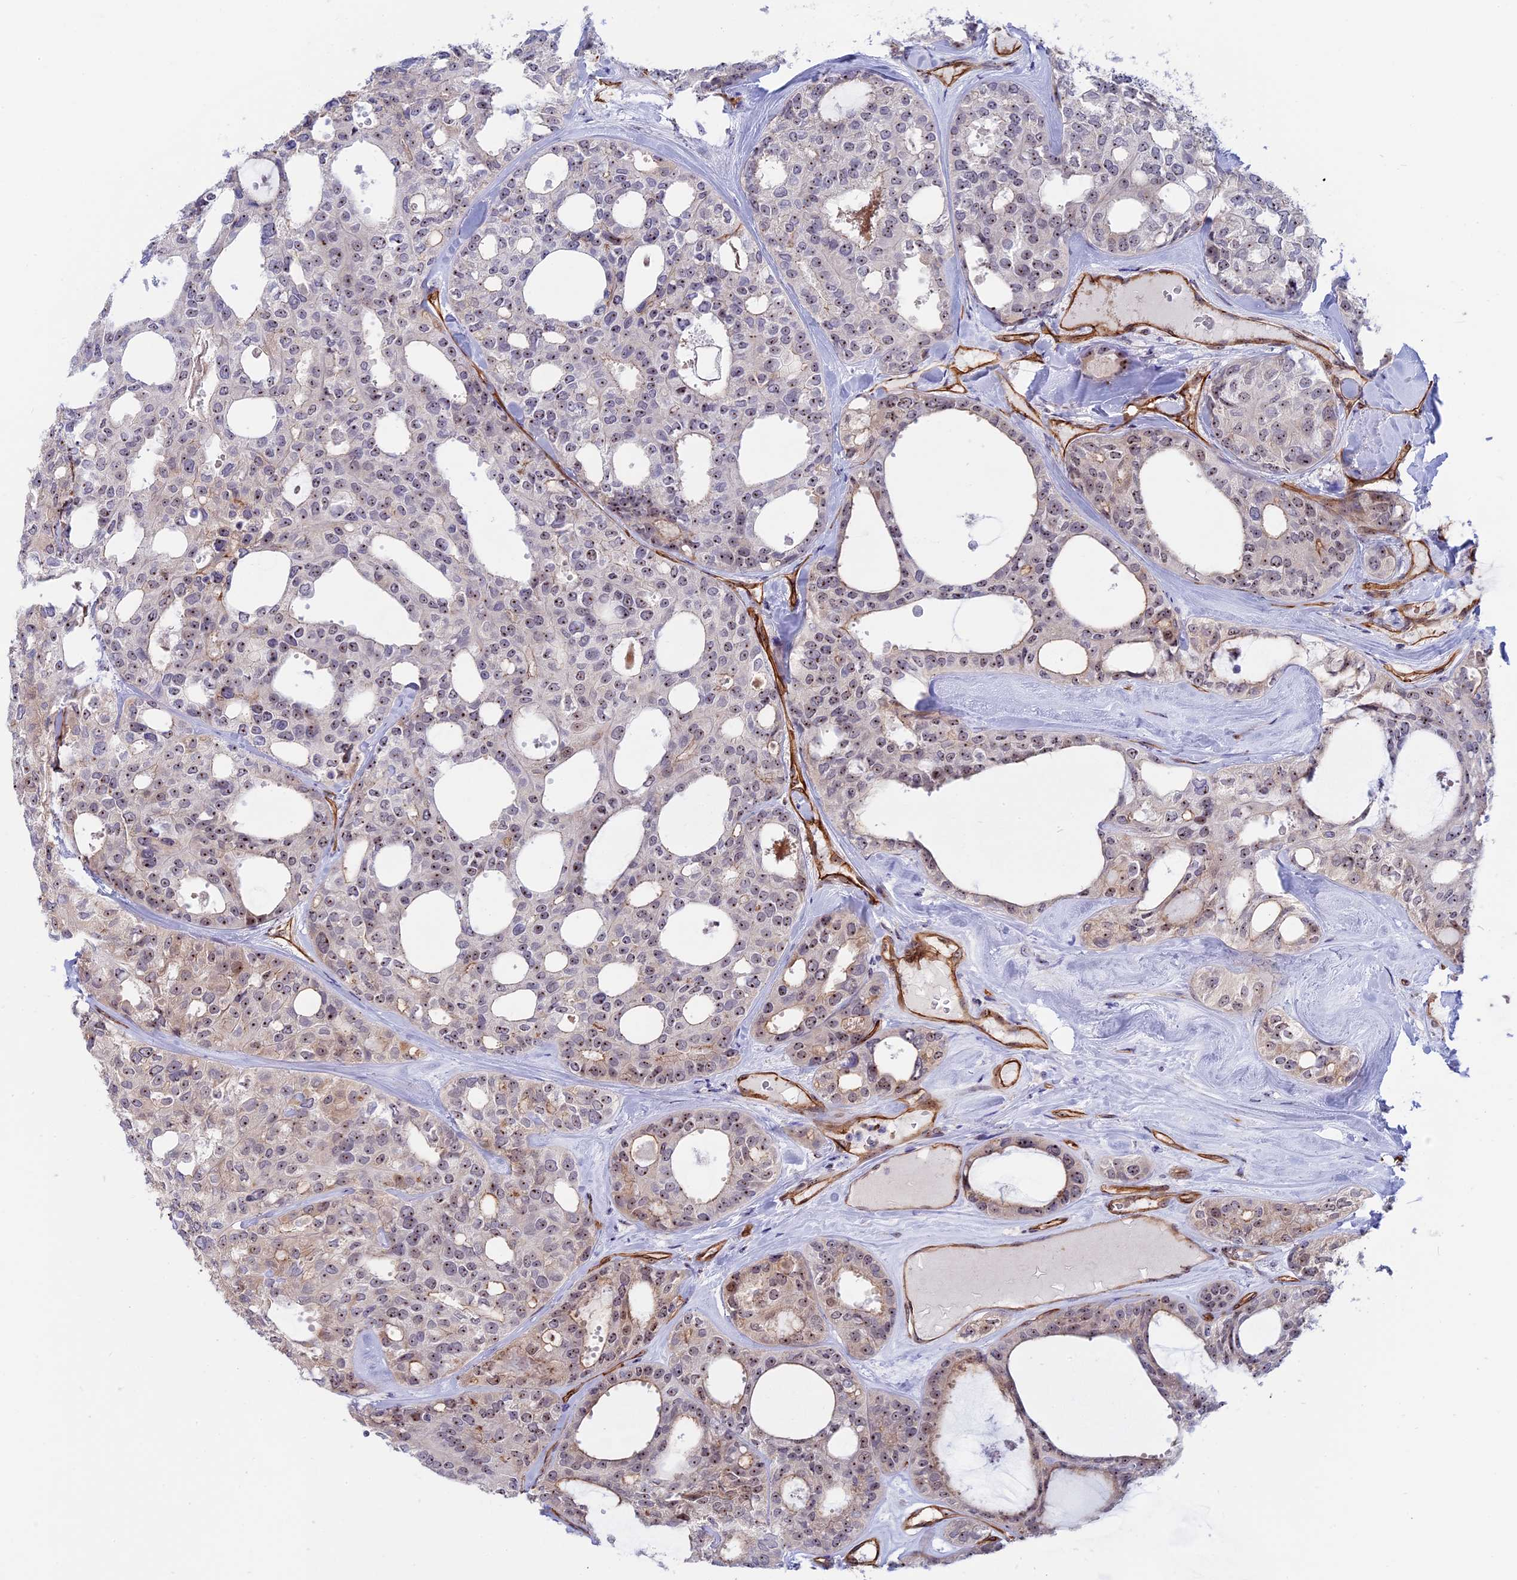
{"staining": {"intensity": "moderate", "quantity": "25%-75%", "location": "nuclear"}, "tissue": "thyroid cancer", "cell_type": "Tumor cells", "image_type": "cancer", "snomed": [{"axis": "morphology", "description": "Follicular adenoma carcinoma, NOS"}, {"axis": "topography", "description": "Thyroid gland"}], "caption": "Brown immunohistochemical staining in thyroid cancer (follicular adenoma carcinoma) exhibits moderate nuclear expression in approximately 25%-75% of tumor cells.", "gene": "DBNDD1", "patient": {"sex": "male", "age": 75}}